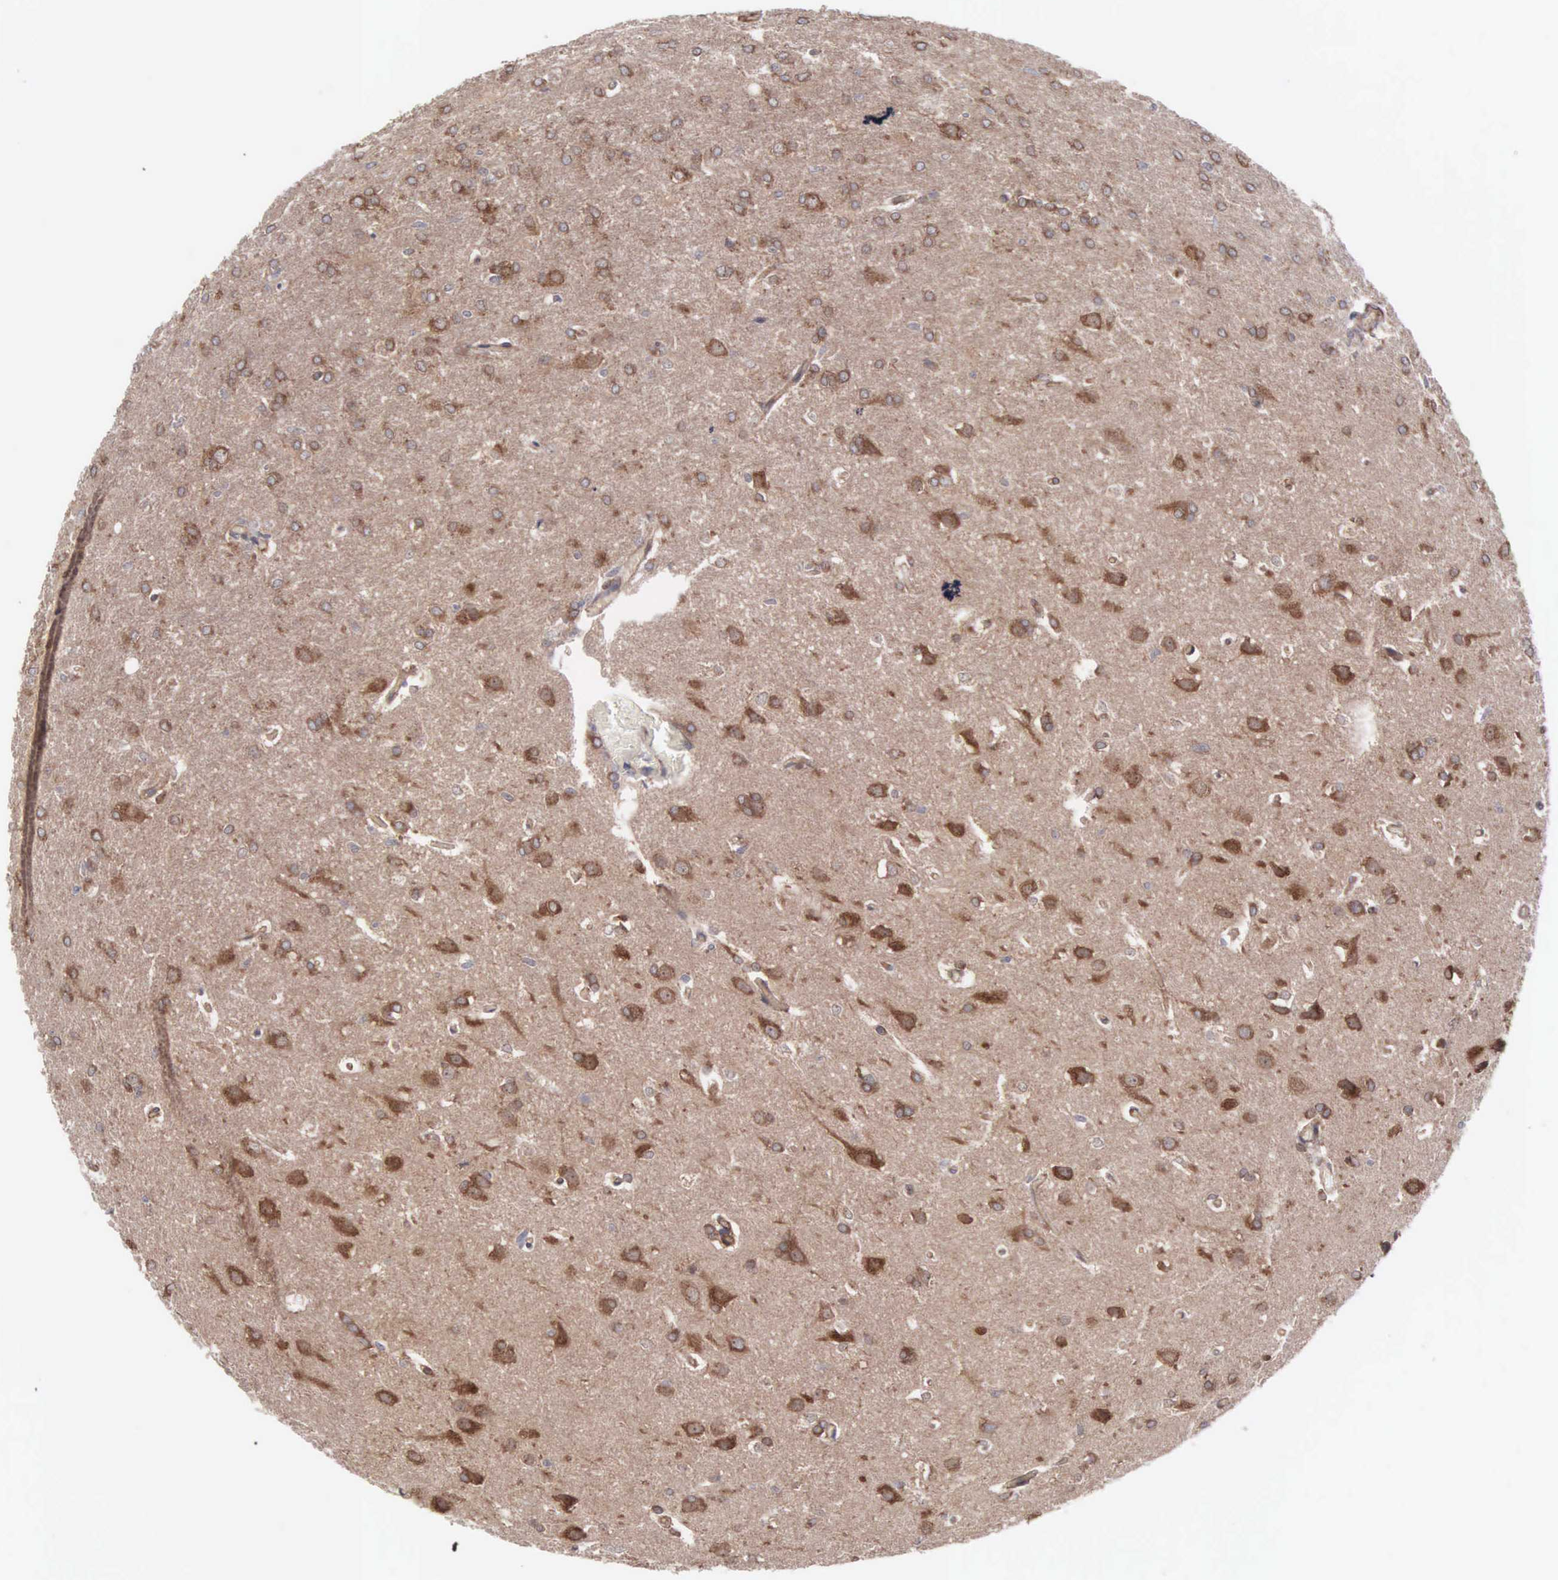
{"staining": {"intensity": "strong", "quantity": ">75%", "location": "cytoplasmic/membranous"}, "tissue": "glioma", "cell_type": "Tumor cells", "image_type": "cancer", "snomed": [{"axis": "morphology", "description": "Glioma, malignant, High grade"}, {"axis": "topography", "description": "Brain"}], "caption": "A high amount of strong cytoplasmic/membranous staining is seen in approximately >75% of tumor cells in glioma tissue.", "gene": "INF2", "patient": {"sex": "male", "age": 68}}